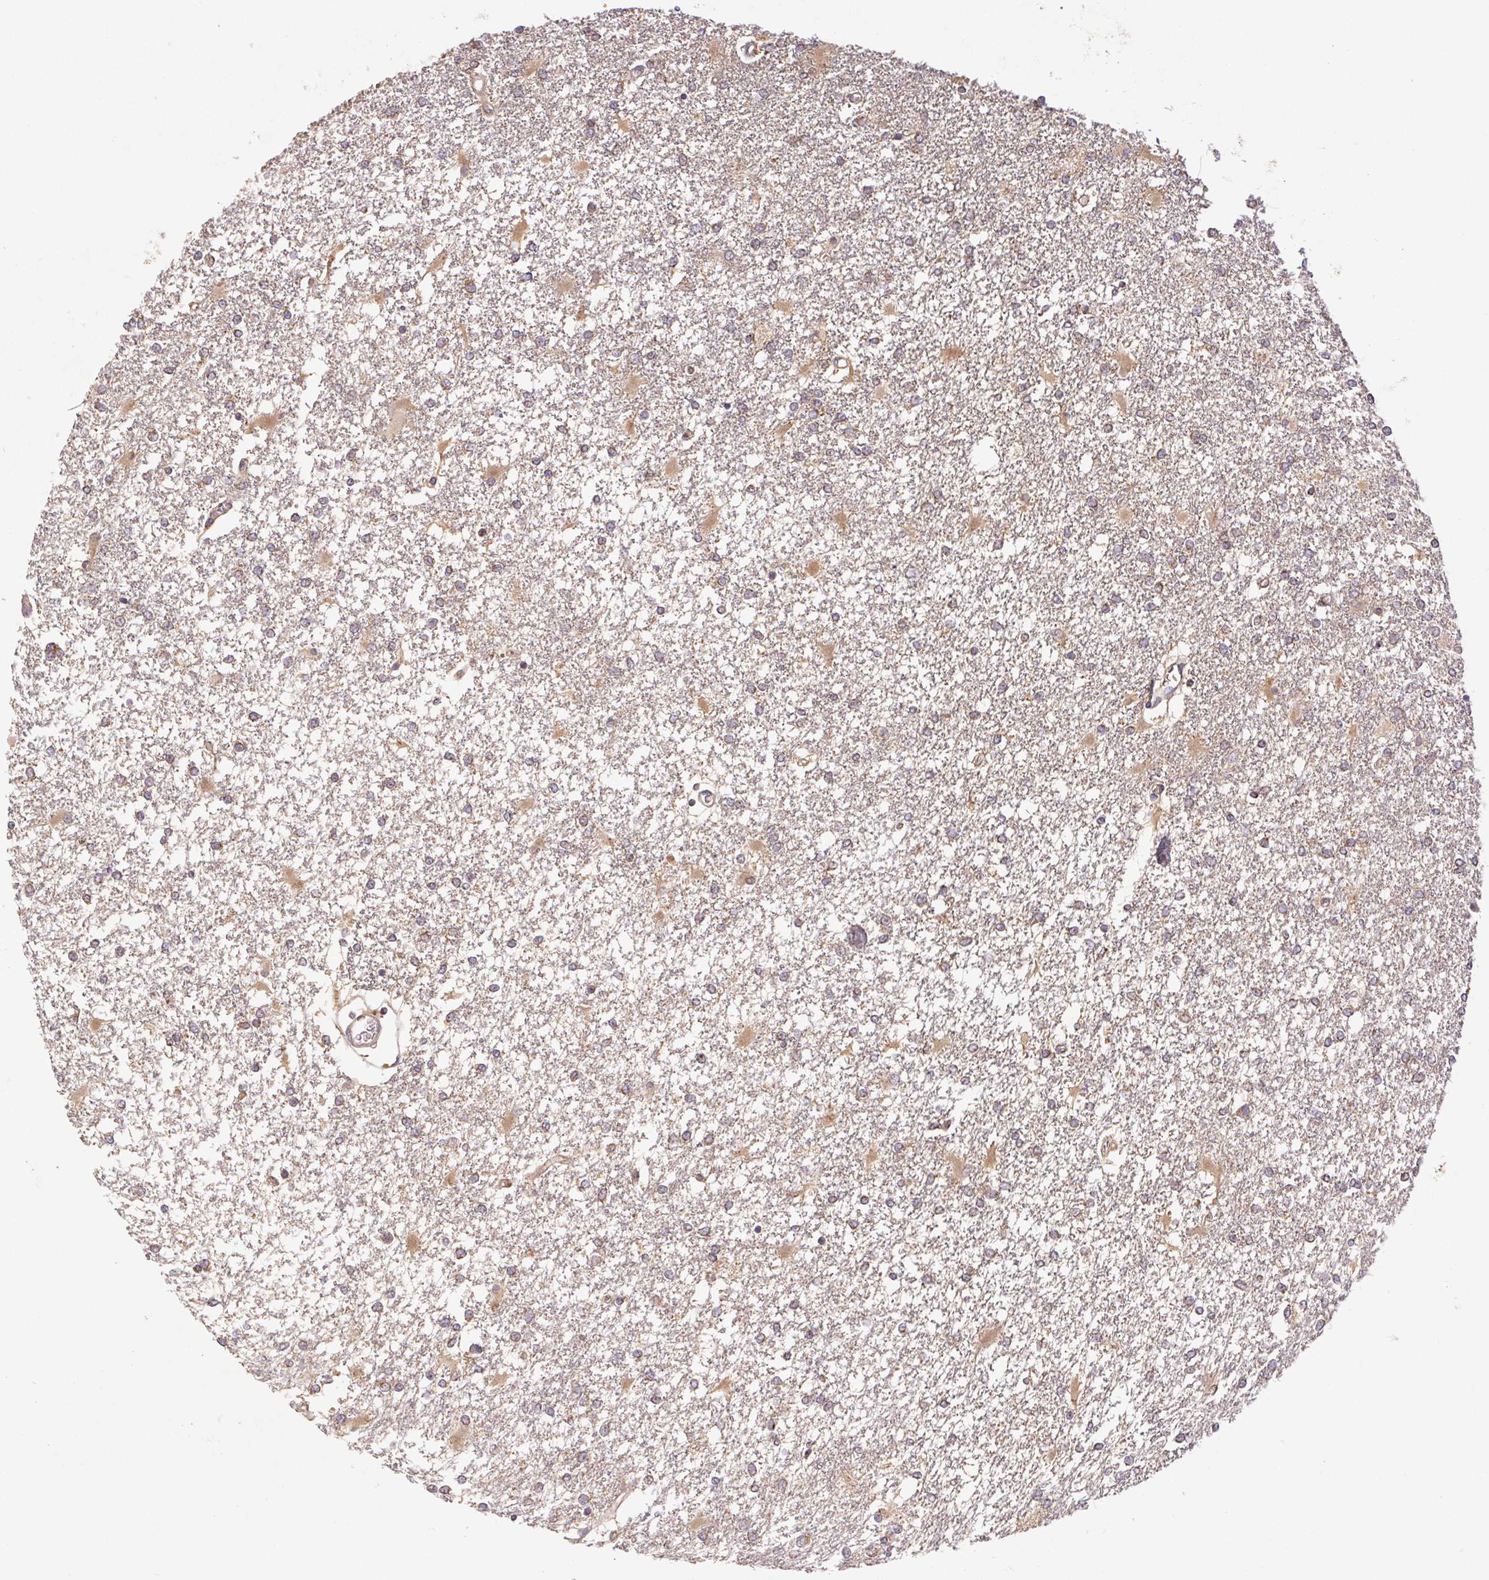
{"staining": {"intensity": "weak", "quantity": "<25%", "location": "cytoplasmic/membranous"}, "tissue": "glioma", "cell_type": "Tumor cells", "image_type": "cancer", "snomed": [{"axis": "morphology", "description": "Glioma, malignant, High grade"}, {"axis": "topography", "description": "Cerebral cortex"}], "caption": "This is an immunohistochemistry histopathology image of human glioma. There is no expression in tumor cells.", "gene": "MTHFD1", "patient": {"sex": "male", "age": 79}}